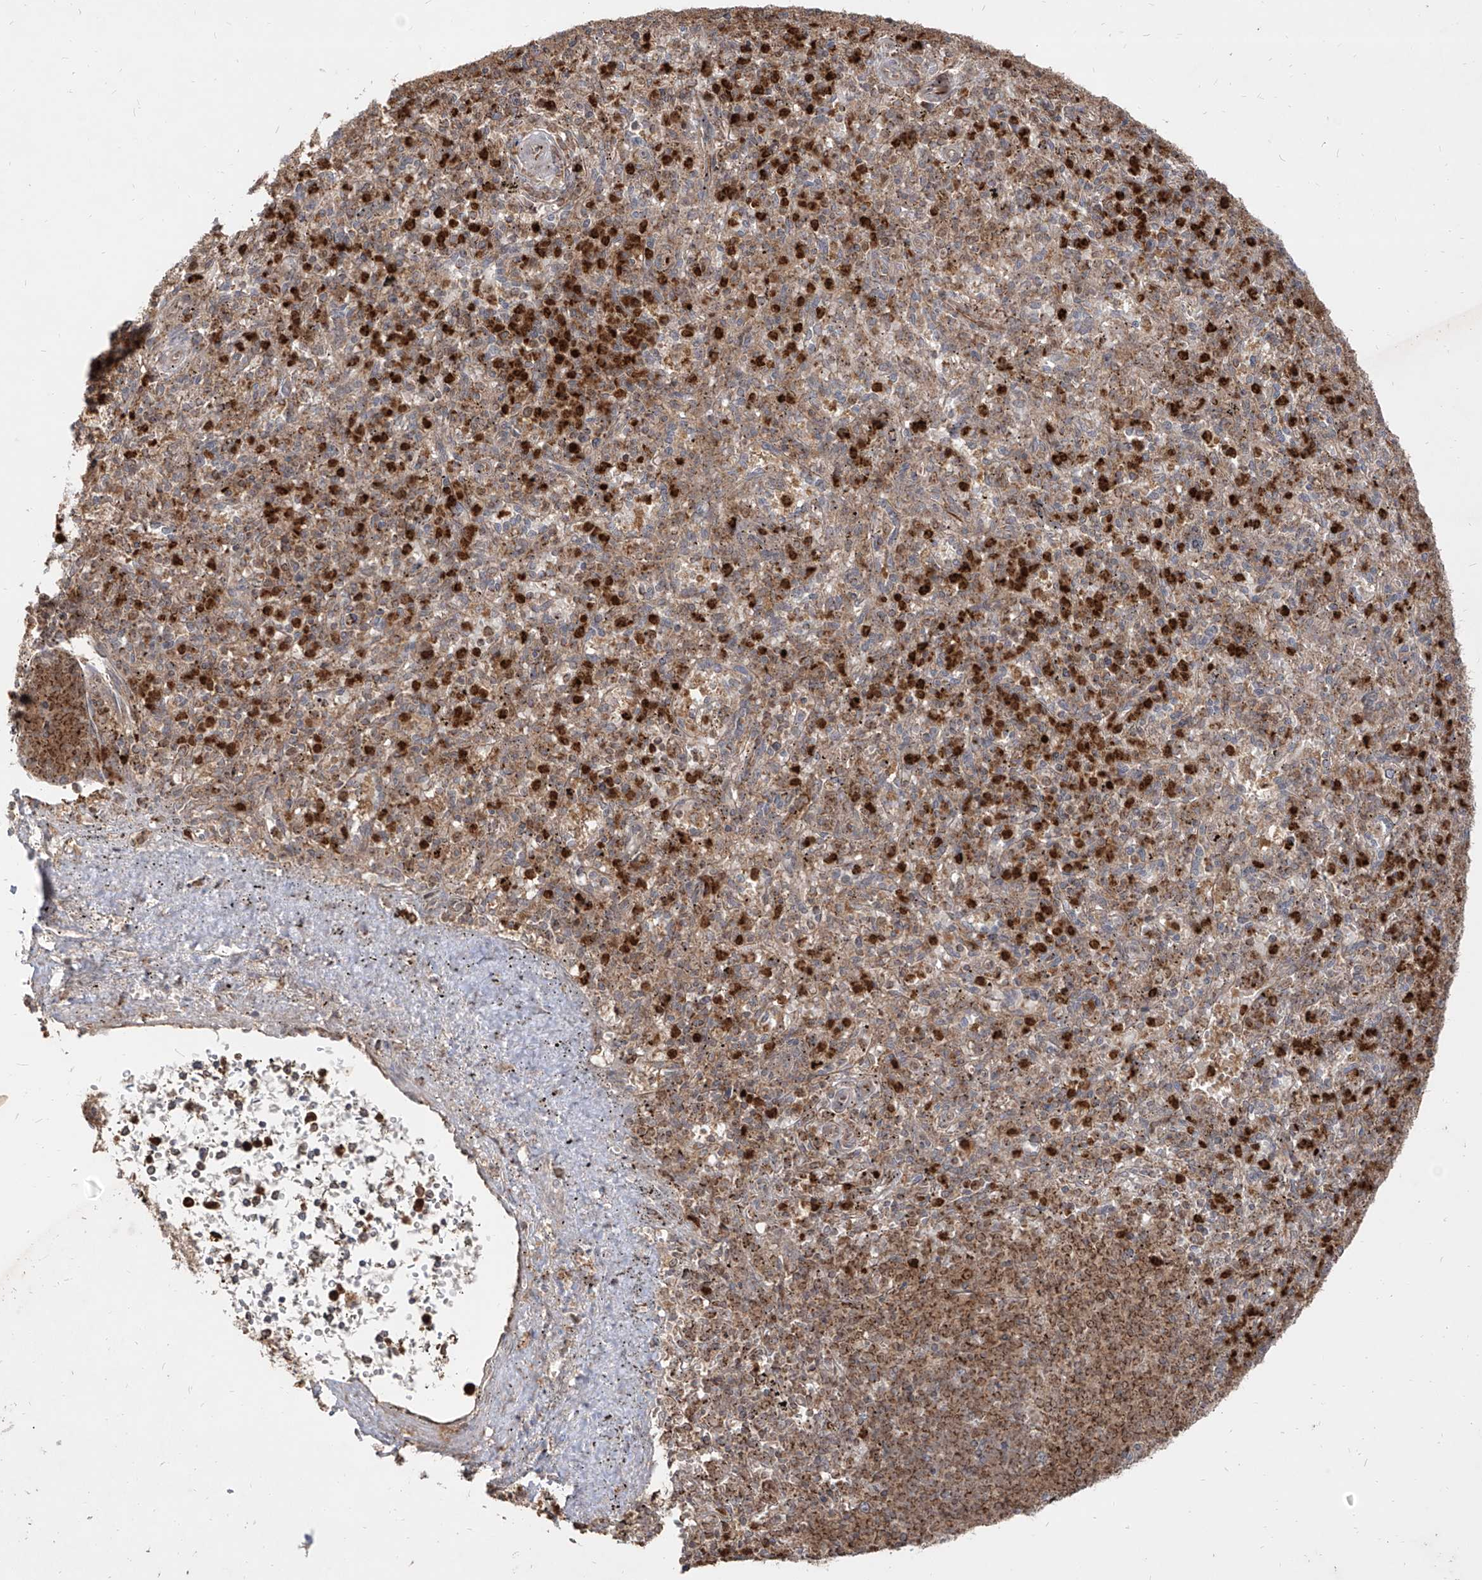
{"staining": {"intensity": "strong", "quantity": "25%-75%", "location": "cytoplasmic/membranous"}, "tissue": "spleen", "cell_type": "Cells in red pulp", "image_type": "normal", "snomed": [{"axis": "morphology", "description": "Normal tissue, NOS"}, {"axis": "topography", "description": "Spleen"}], "caption": "Unremarkable spleen reveals strong cytoplasmic/membranous staining in about 25%-75% of cells in red pulp, visualized by immunohistochemistry. (Stains: DAB in brown, nuclei in blue, Microscopy: brightfield microscopy at high magnification).", "gene": "AIM2", "patient": {"sex": "male", "age": 72}}